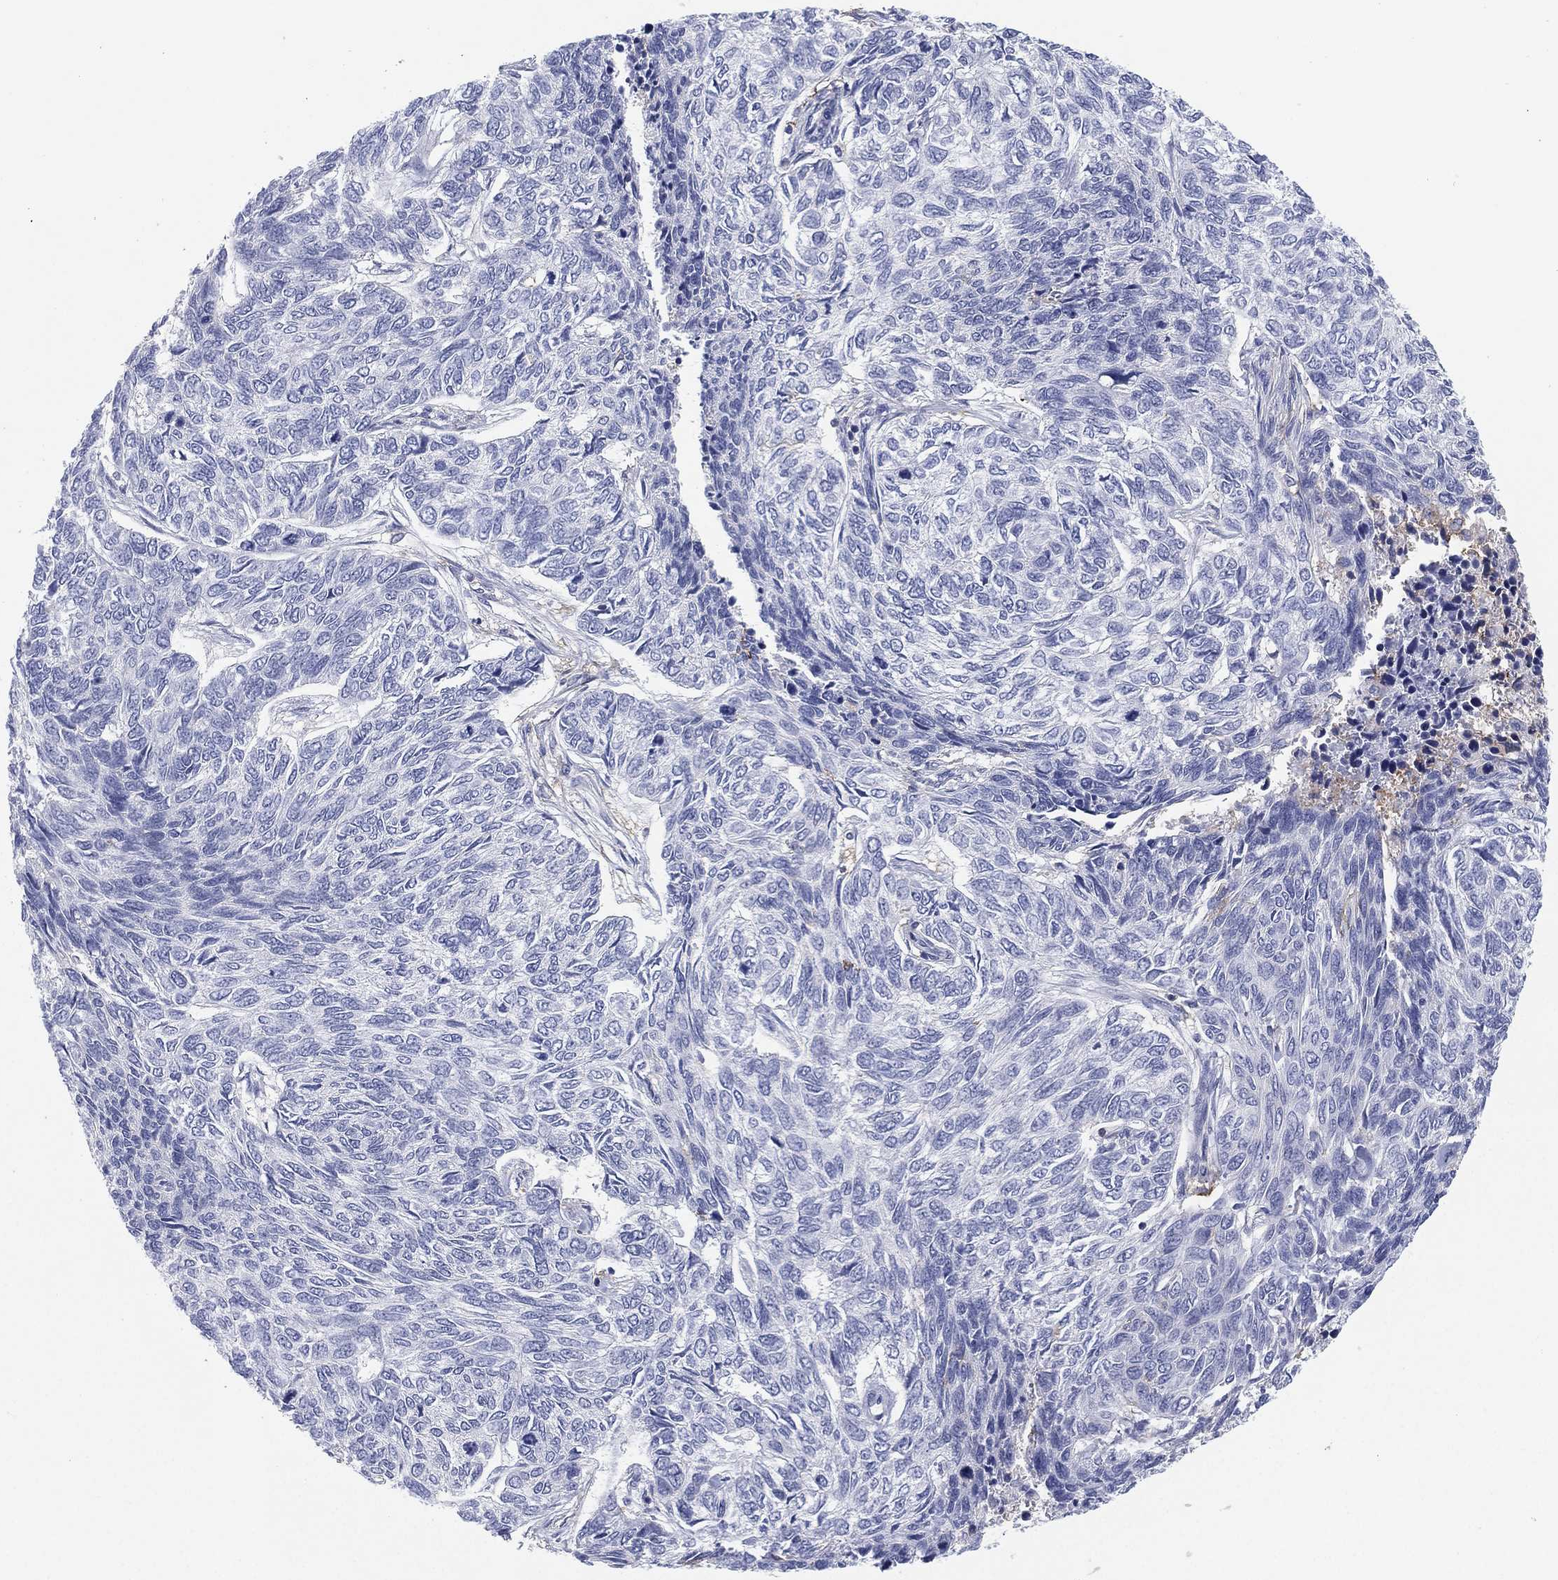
{"staining": {"intensity": "negative", "quantity": "none", "location": "none"}, "tissue": "skin cancer", "cell_type": "Tumor cells", "image_type": "cancer", "snomed": [{"axis": "morphology", "description": "Basal cell carcinoma"}, {"axis": "topography", "description": "Skin"}], "caption": "A high-resolution photomicrograph shows IHC staining of skin basal cell carcinoma, which demonstrates no significant staining in tumor cells.", "gene": "SELPLG", "patient": {"sex": "female", "age": 65}}